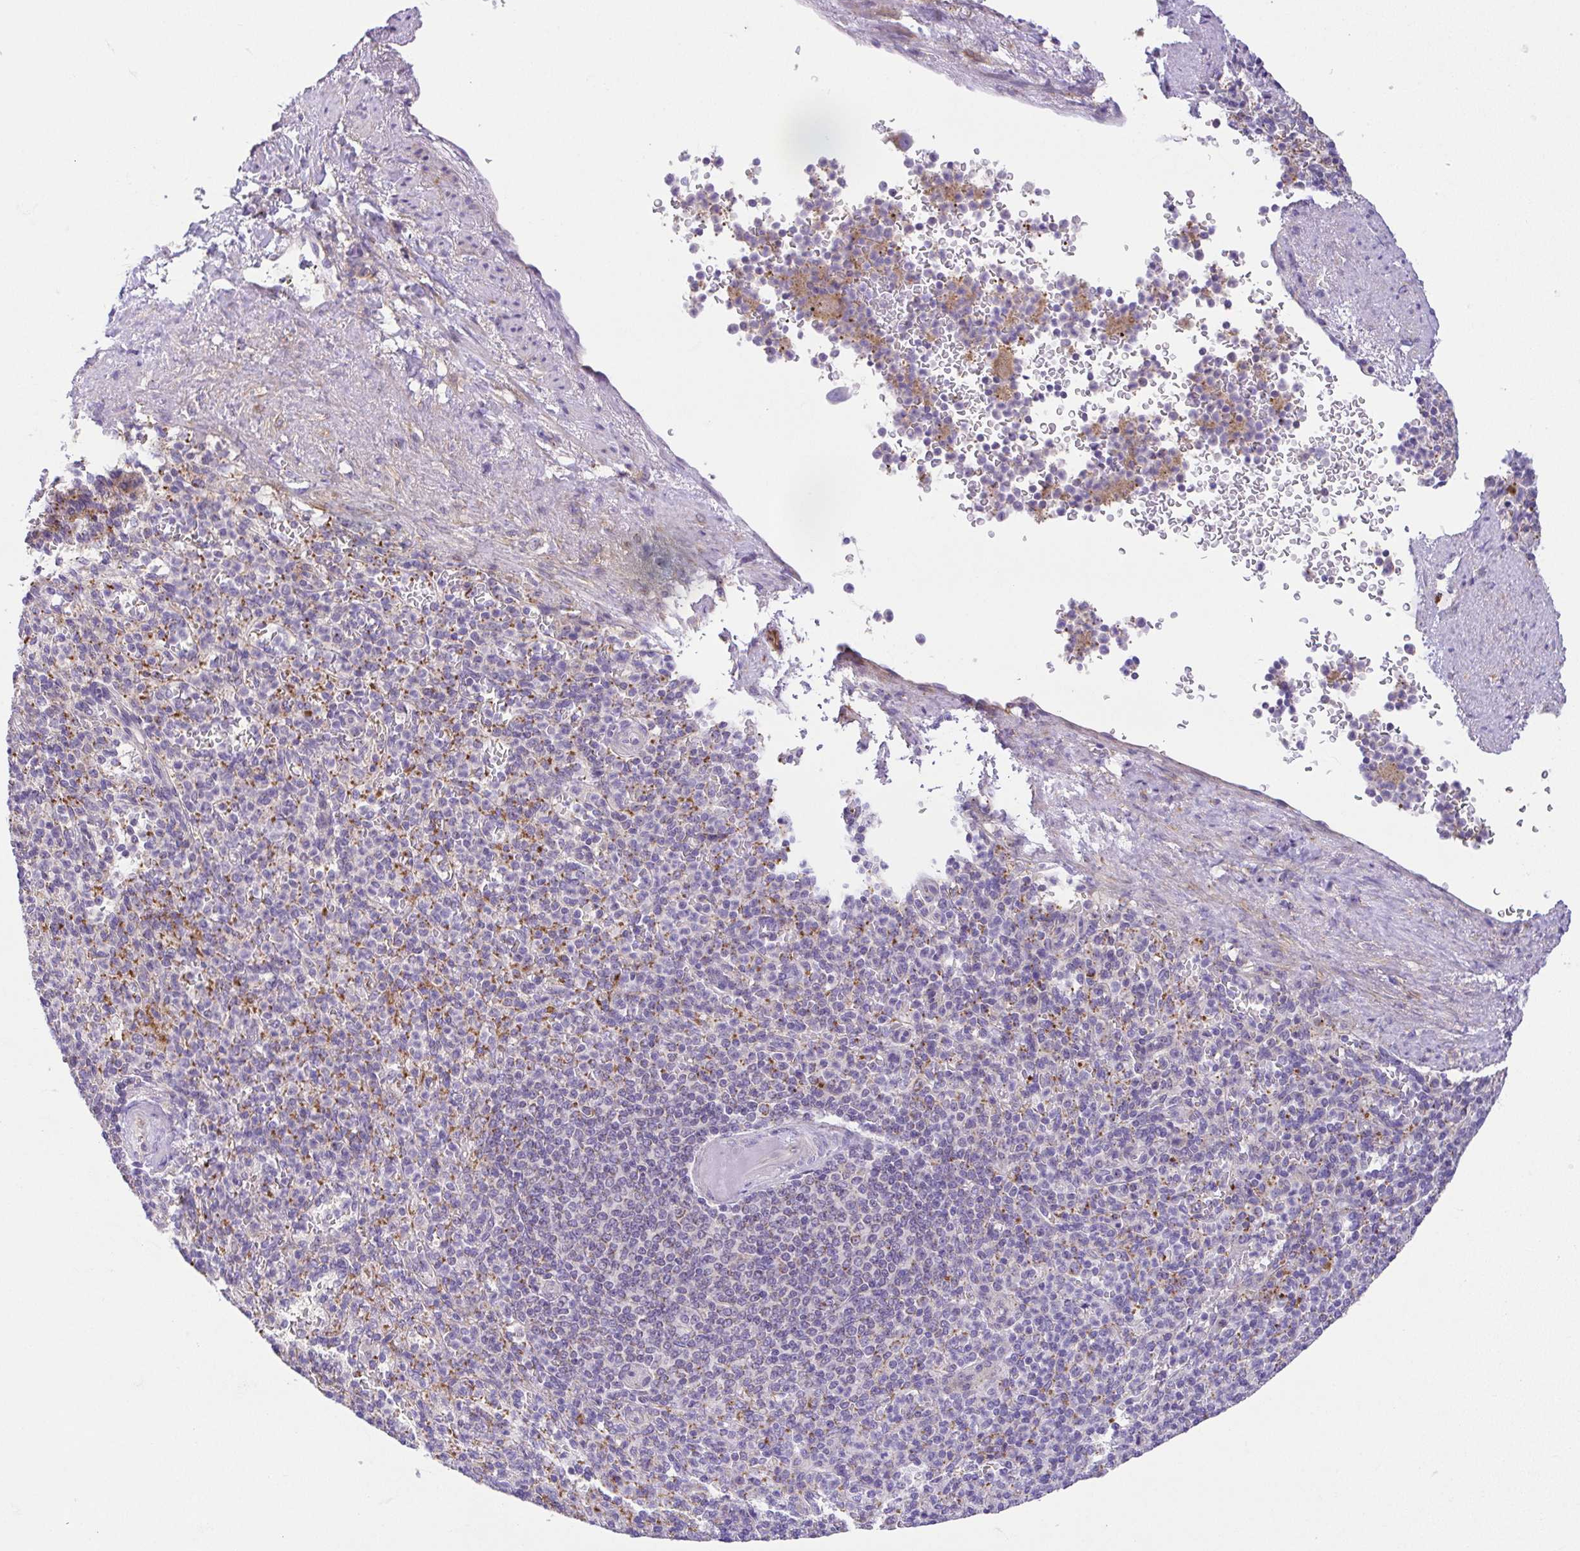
{"staining": {"intensity": "negative", "quantity": "none", "location": "none"}, "tissue": "spleen", "cell_type": "Cells in red pulp", "image_type": "normal", "snomed": [{"axis": "morphology", "description": "Normal tissue, NOS"}, {"axis": "topography", "description": "Spleen"}], "caption": "Protein analysis of benign spleen reveals no significant expression in cells in red pulp.", "gene": "SLC13A1", "patient": {"sex": "female", "age": 74}}